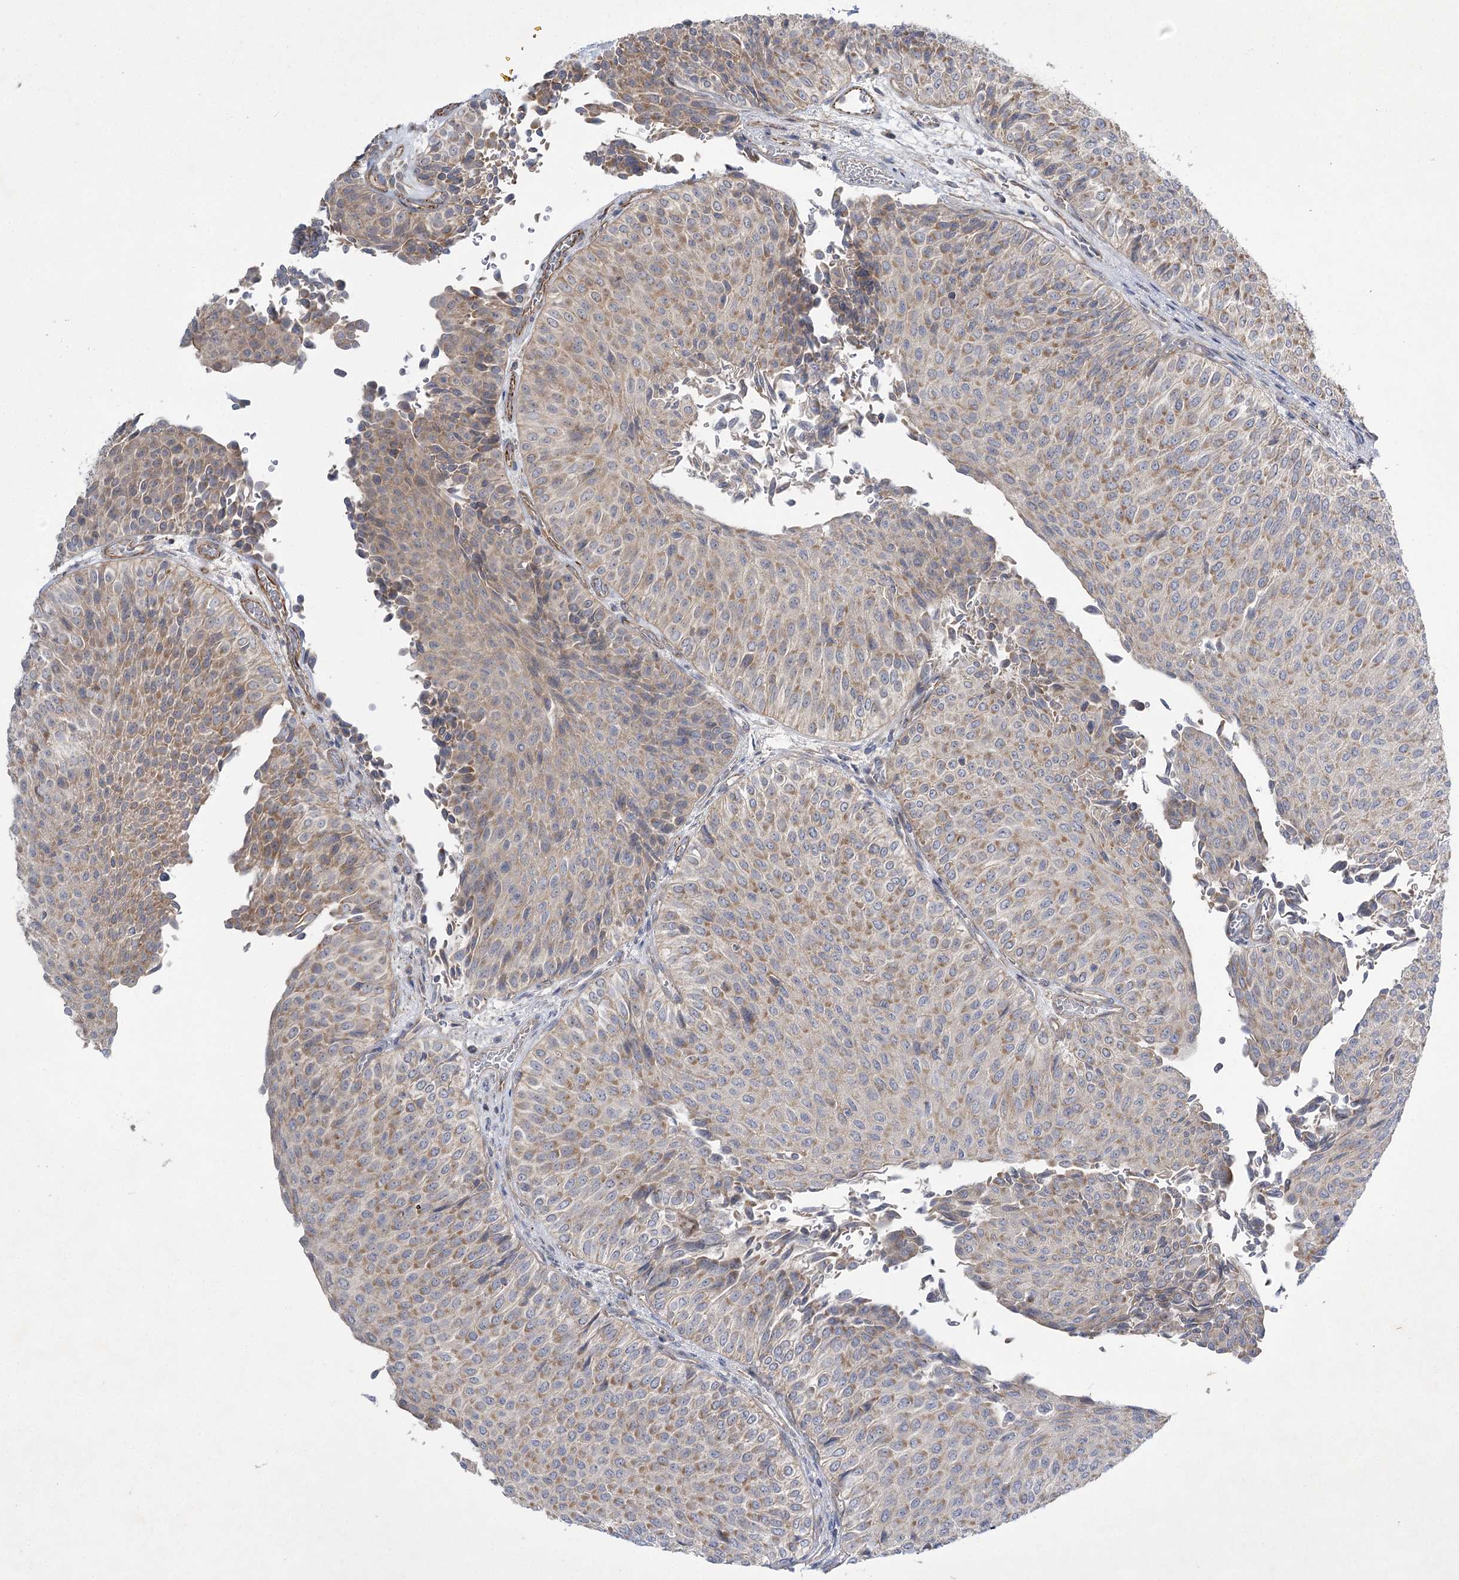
{"staining": {"intensity": "weak", "quantity": ">75%", "location": "cytoplasmic/membranous"}, "tissue": "urothelial cancer", "cell_type": "Tumor cells", "image_type": "cancer", "snomed": [{"axis": "morphology", "description": "Urothelial carcinoma, Low grade"}, {"axis": "topography", "description": "Urinary bladder"}], "caption": "Immunohistochemistry staining of urothelial carcinoma (low-grade), which reveals low levels of weak cytoplasmic/membranous expression in approximately >75% of tumor cells indicating weak cytoplasmic/membranous protein positivity. The staining was performed using DAB (brown) for protein detection and nuclei were counterstained in hematoxylin (blue).", "gene": "KIAA0825", "patient": {"sex": "male", "age": 78}}